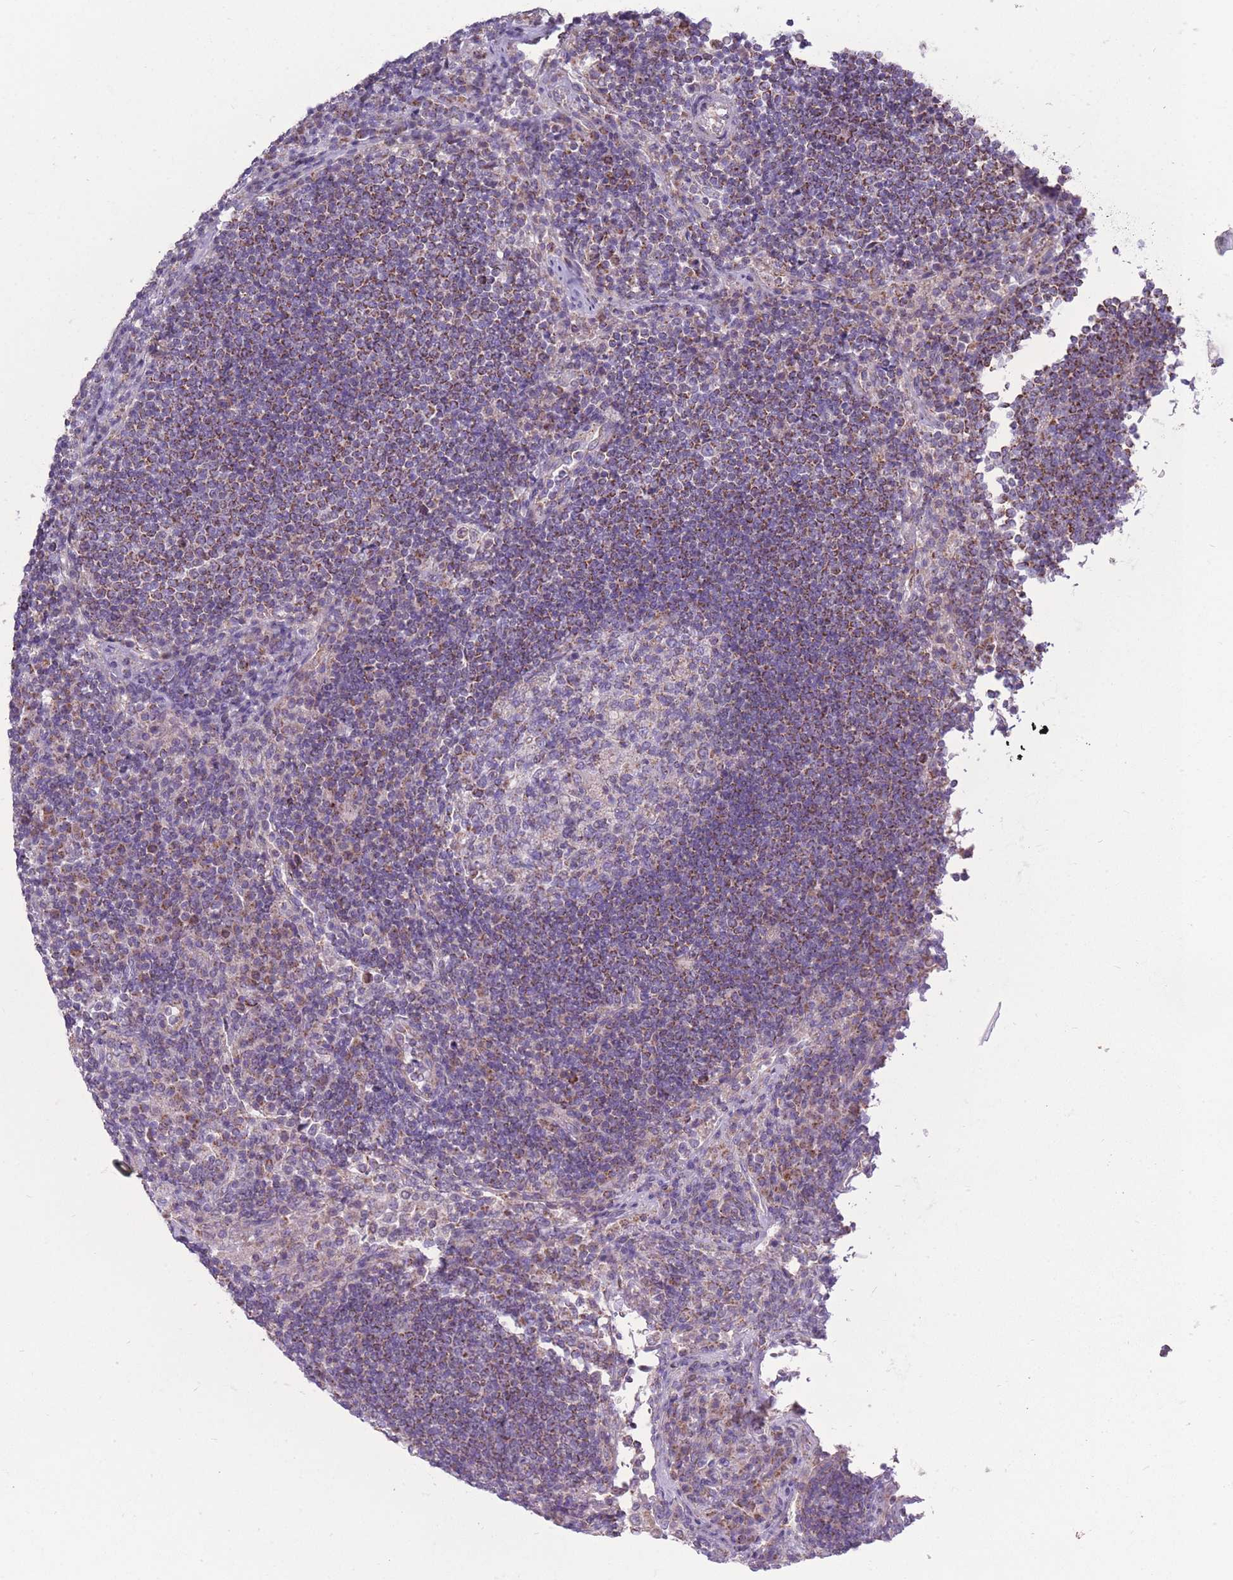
{"staining": {"intensity": "weak", "quantity": "<25%", "location": "cytoplasmic/membranous"}, "tissue": "lymph node", "cell_type": "Germinal center cells", "image_type": "normal", "snomed": [{"axis": "morphology", "description": "Normal tissue, NOS"}, {"axis": "topography", "description": "Lymph node"}], "caption": "Immunohistochemical staining of normal lymph node displays no significant expression in germinal center cells. The staining is performed using DAB brown chromogen with nuclei counter-stained in using hematoxylin.", "gene": "PDHA1", "patient": {"sex": "female", "age": 53}}